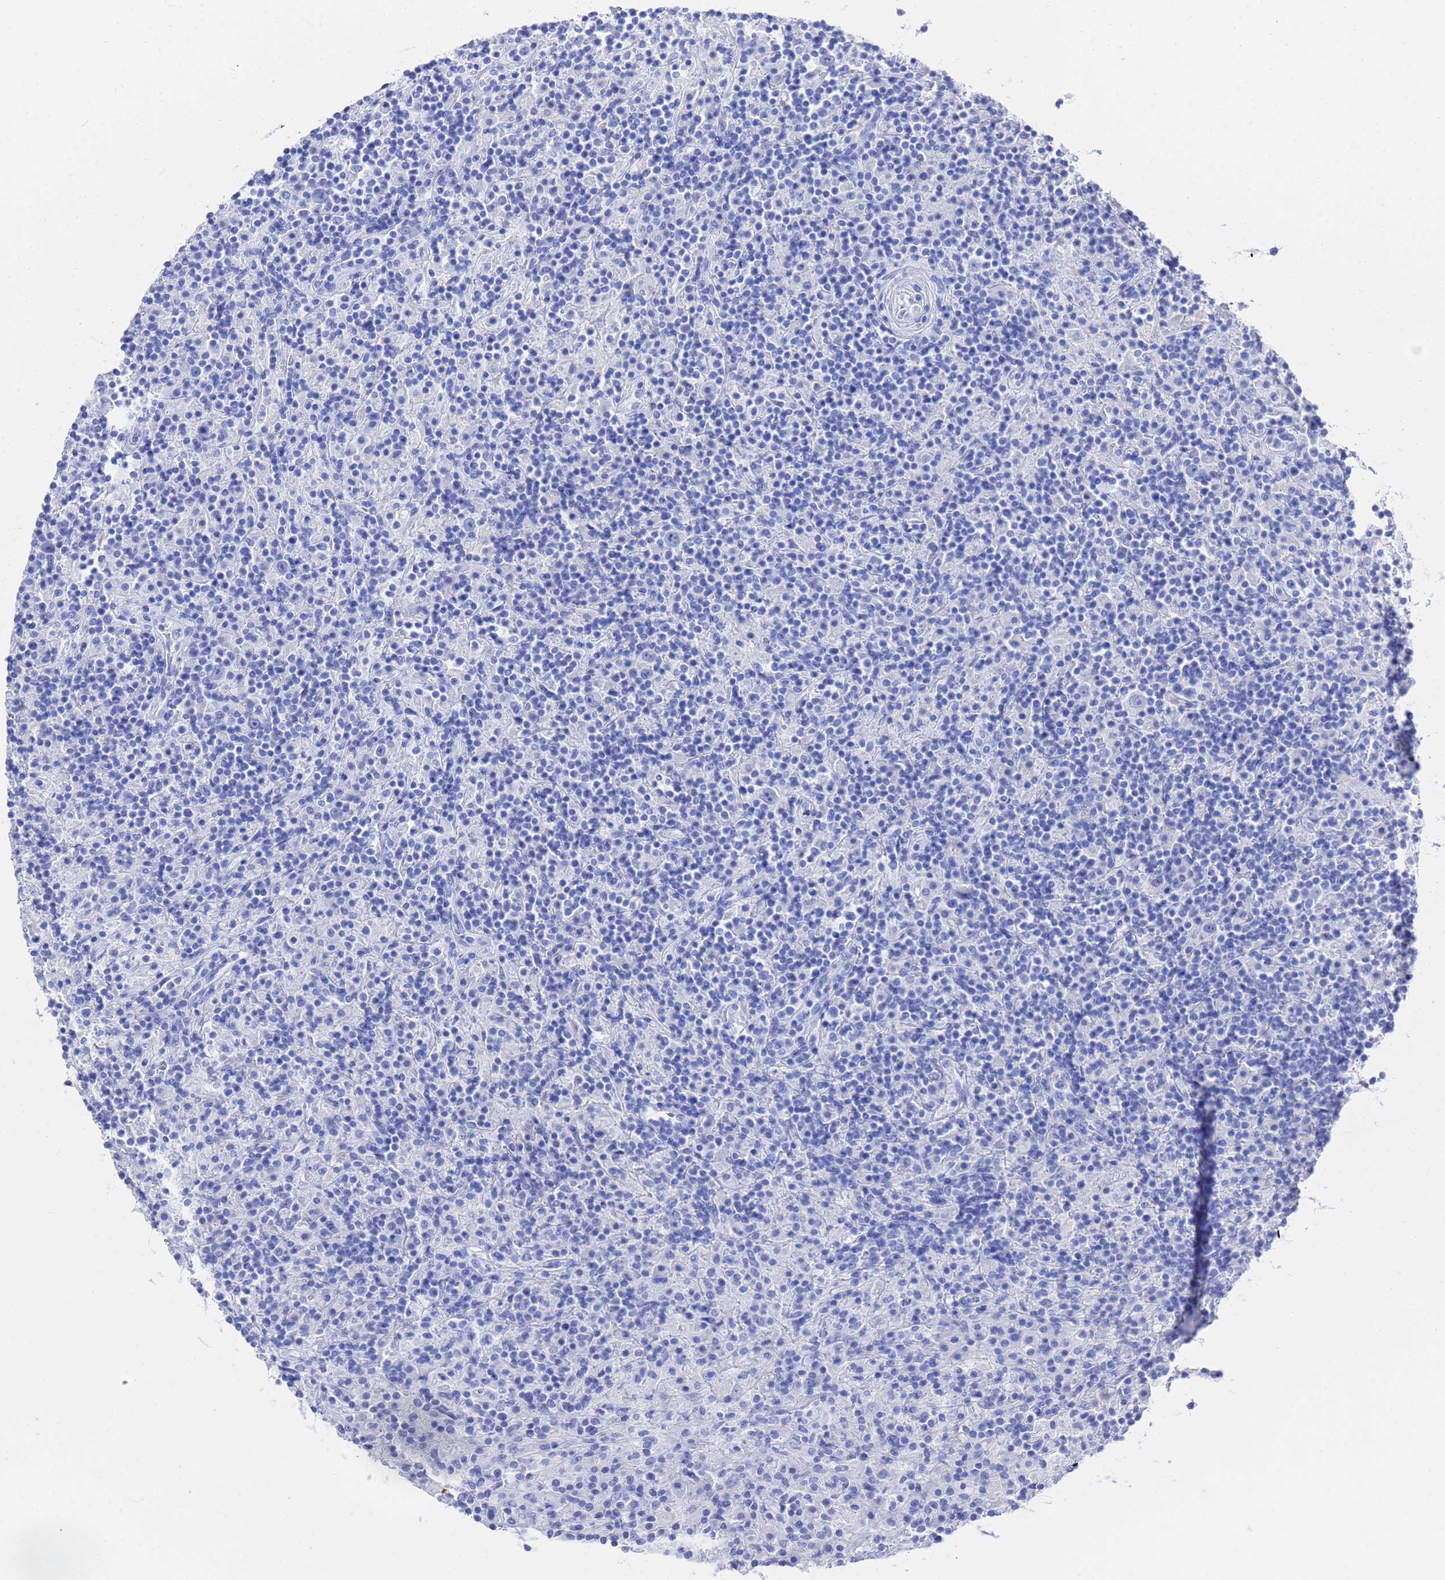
{"staining": {"intensity": "negative", "quantity": "none", "location": "none"}, "tissue": "lymphoma", "cell_type": "Tumor cells", "image_type": "cancer", "snomed": [{"axis": "morphology", "description": "Hodgkin's disease, NOS"}, {"axis": "topography", "description": "Lymph node"}], "caption": "IHC of lymphoma displays no expression in tumor cells. (DAB (3,3'-diaminobenzidine) IHC visualized using brightfield microscopy, high magnification).", "gene": "GGT1", "patient": {"sex": "male", "age": 70}}